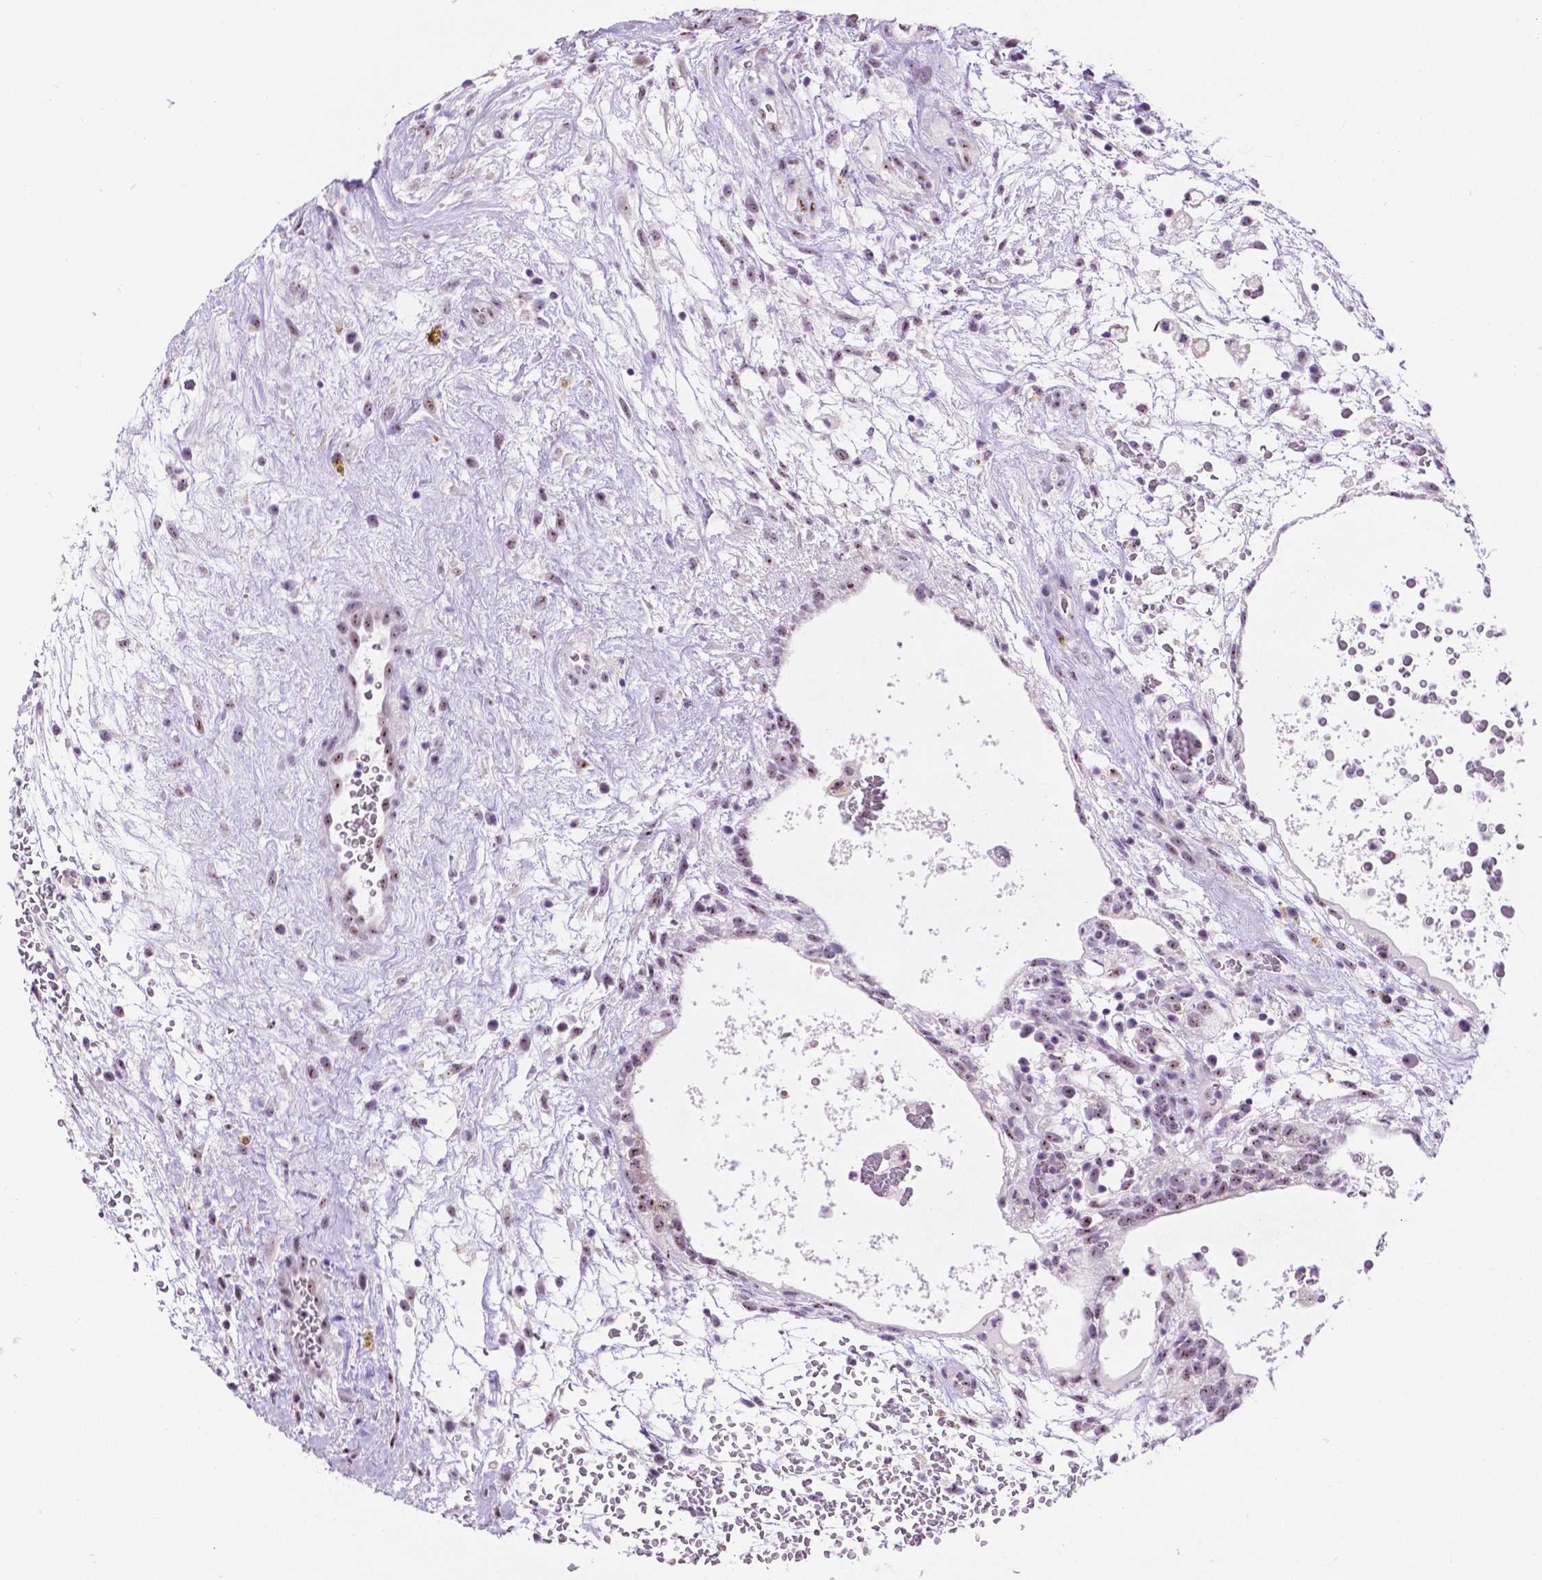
{"staining": {"intensity": "weak", "quantity": "25%-75%", "location": "nuclear"}, "tissue": "testis cancer", "cell_type": "Tumor cells", "image_type": "cancer", "snomed": [{"axis": "morphology", "description": "Normal tissue, NOS"}, {"axis": "morphology", "description": "Carcinoma, Embryonal, NOS"}, {"axis": "topography", "description": "Testis"}], "caption": "Approximately 25%-75% of tumor cells in human embryonal carcinoma (testis) exhibit weak nuclear protein staining as visualized by brown immunohistochemical staining.", "gene": "NHP2", "patient": {"sex": "male", "age": 32}}